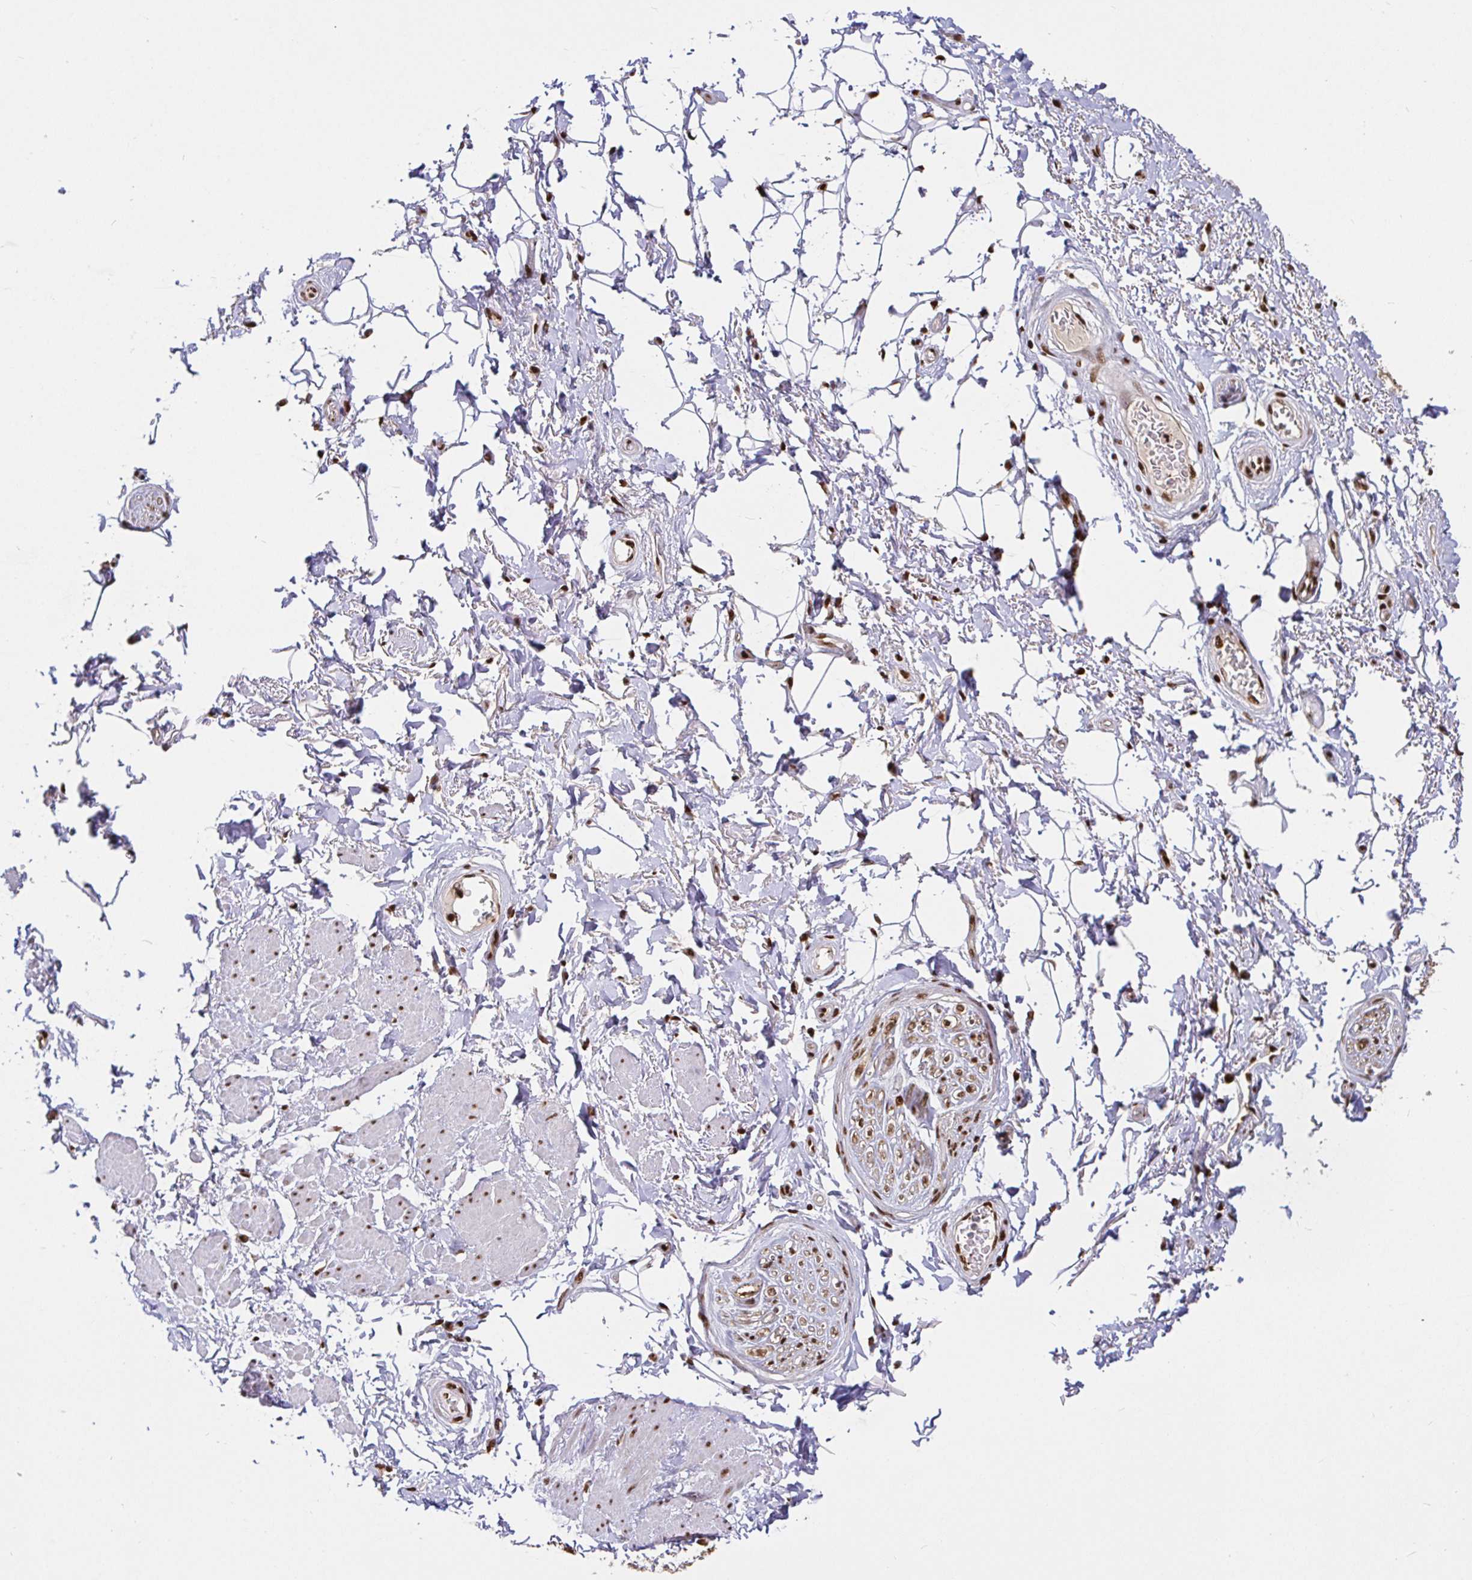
{"staining": {"intensity": "moderate", "quantity": "<25%", "location": "nuclear"}, "tissue": "adipose tissue", "cell_type": "Adipocytes", "image_type": "normal", "snomed": [{"axis": "morphology", "description": "Normal tissue, NOS"}, {"axis": "topography", "description": "Peripheral nerve tissue"}], "caption": "Adipose tissue was stained to show a protein in brown. There is low levels of moderate nuclear expression in approximately <25% of adipocytes. (IHC, brightfield microscopy, high magnification).", "gene": "SP3", "patient": {"sex": "male", "age": 51}}